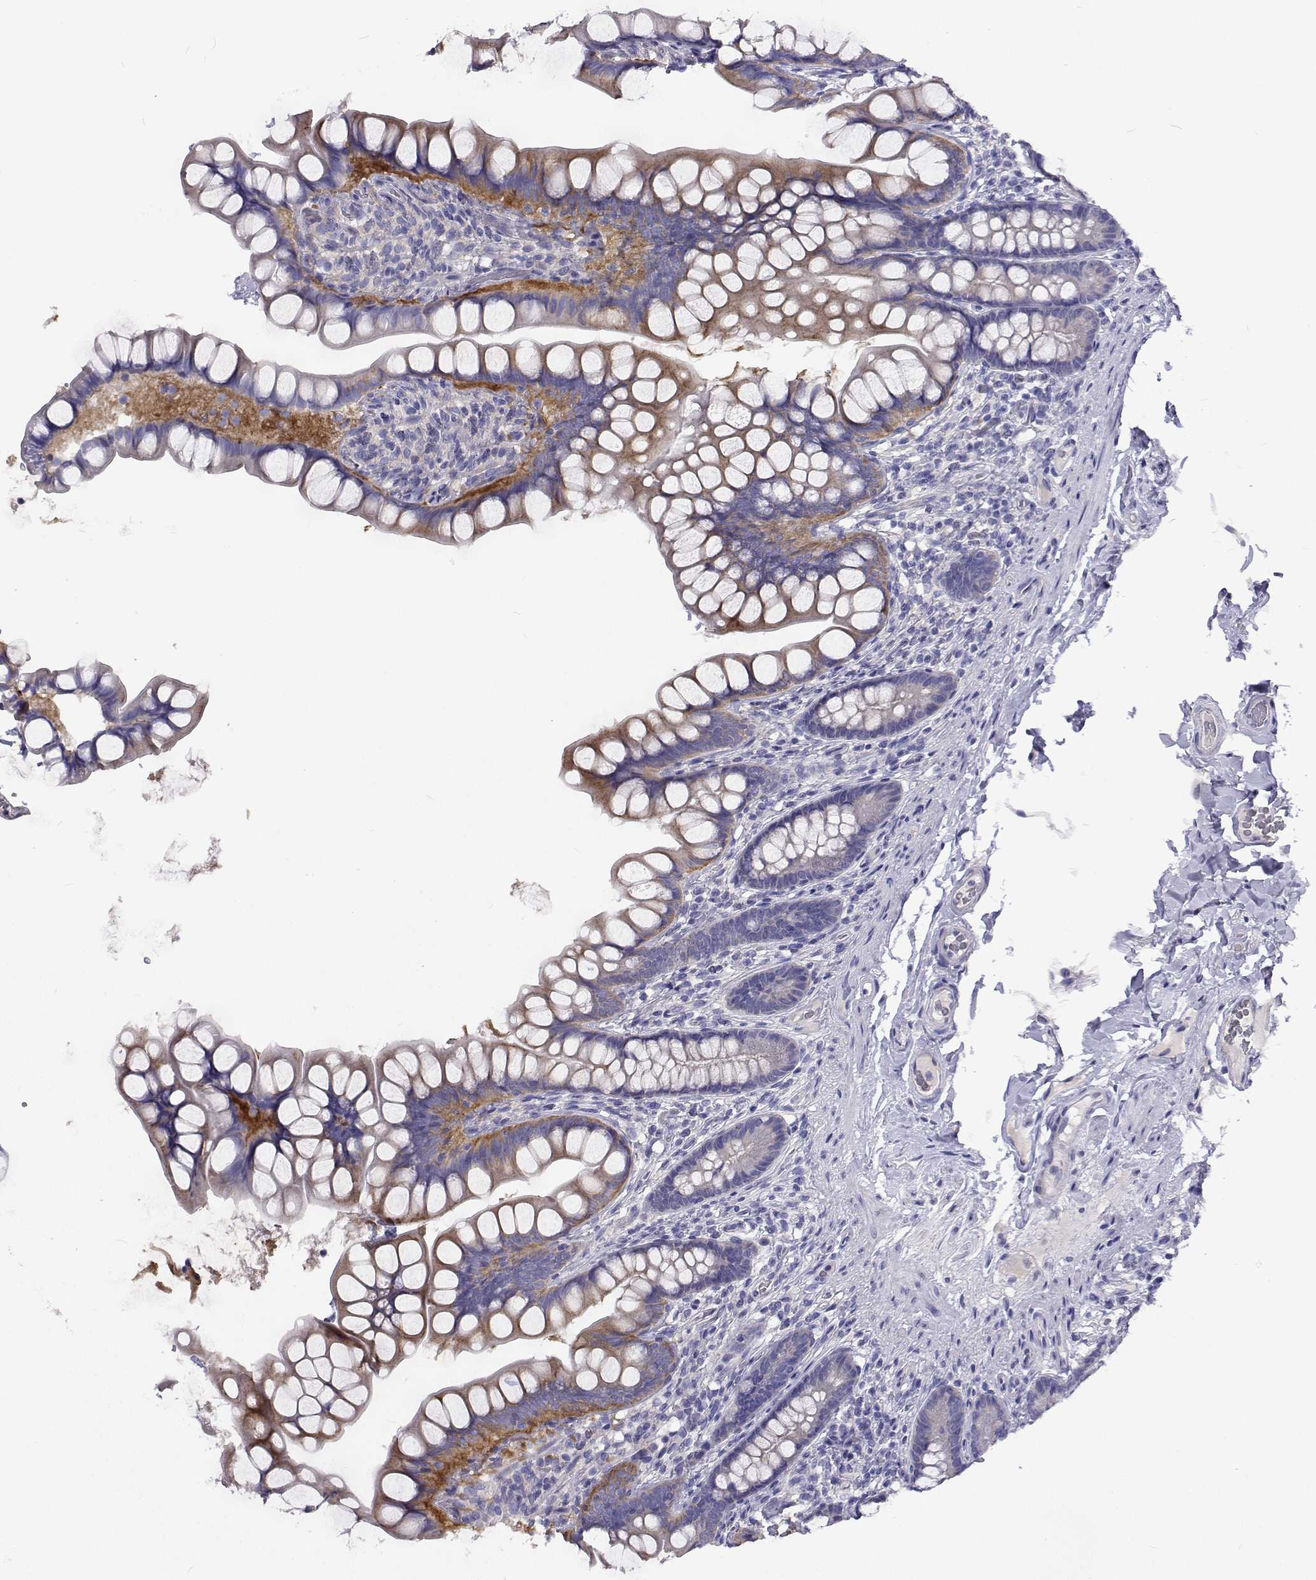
{"staining": {"intensity": "weak", "quantity": "<25%", "location": "cytoplasmic/membranous"}, "tissue": "small intestine", "cell_type": "Glandular cells", "image_type": "normal", "snomed": [{"axis": "morphology", "description": "Normal tissue, NOS"}, {"axis": "topography", "description": "Small intestine"}], "caption": "This image is of unremarkable small intestine stained with immunohistochemistry (IHC) to label a protein in brown with the nuclei are counter-stained blue. There is no staining in glandular cells.", "gene": "LHFPL7", "patient": {"sex": "male", "age": 70}}